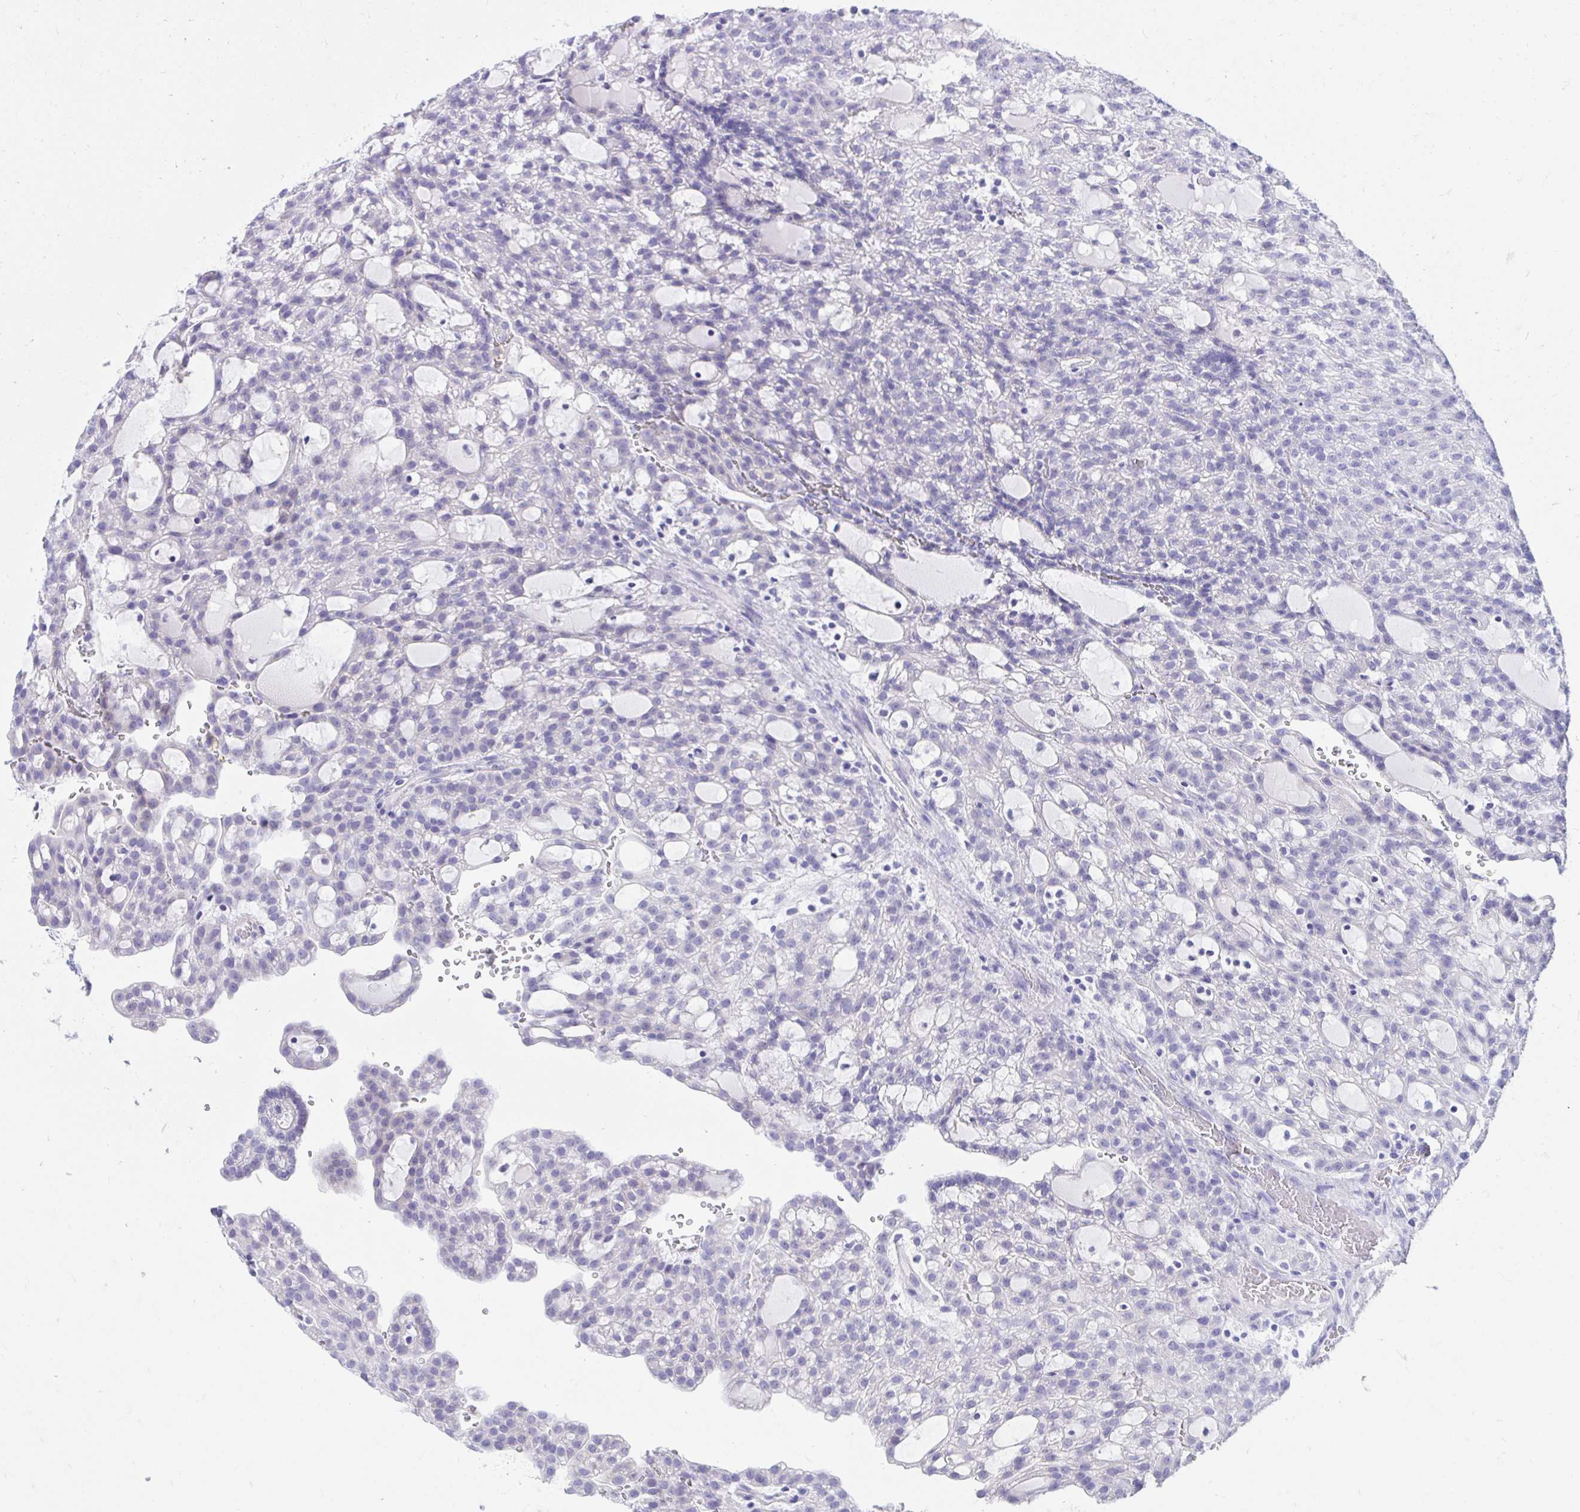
{"staining": {"intensity": "negative", "quantity": "none", "location": "none"}, "tissue": "renal cancer", "cell_type": "Tumor cells", "image_type": "cancer", "snomed": [{"axis": "morphology", "description": "Adenocarcinoma, NOS"}, {"axis": "topography", "description": "Kidney"}], "caption": "Immunohistochemistry image of neoplastic tissue: renal adenocarcinoma stained with DAB (3,3'-diaminobenzidine) demonstrates no significant protein staining in tumor cells.", "gene": "SHISA8", "patient": {"sex": "male", "age": 63}}